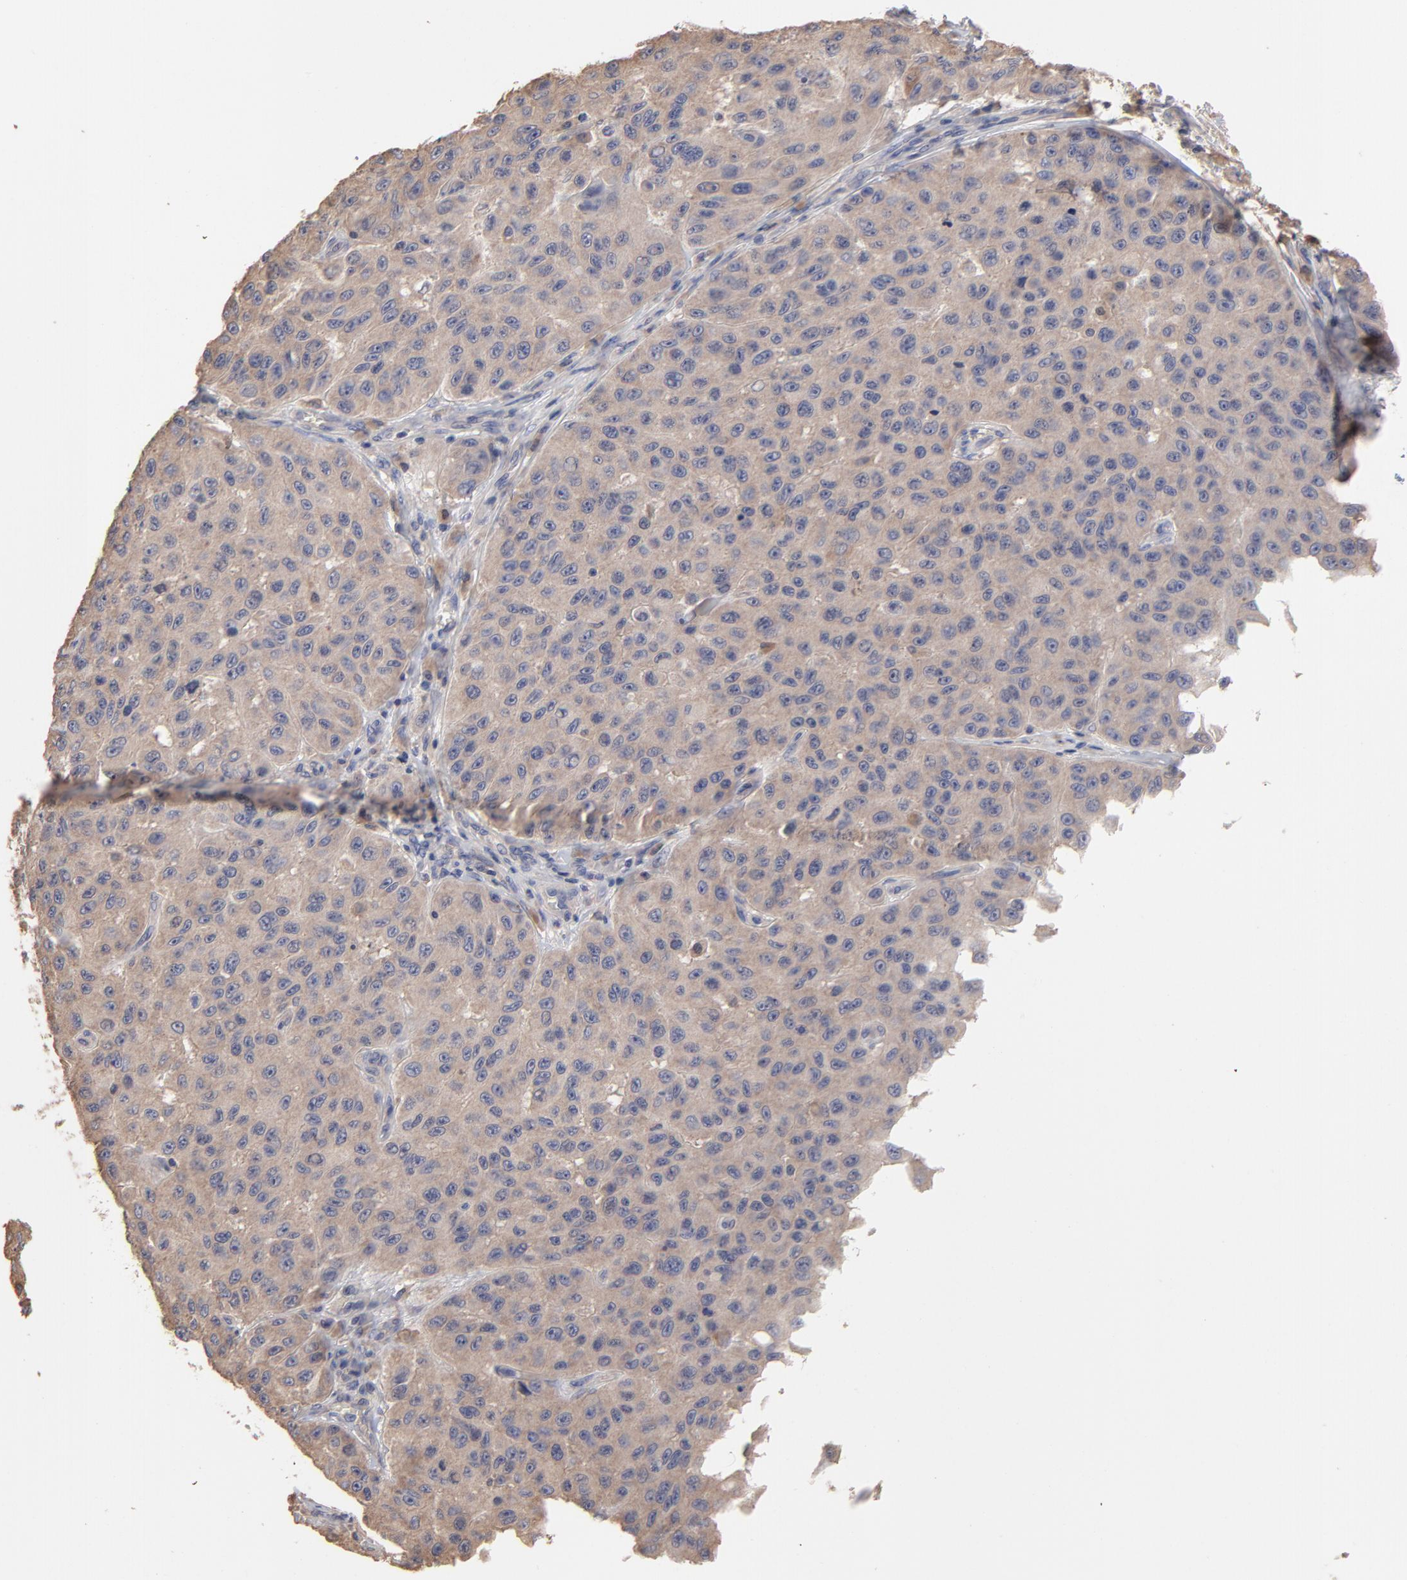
{"staining": {"intensity": "moderate", "quantity": ">75%", "location": "cytoplasmic/membranous"}, "tissue": "melanoma", "cell_type": "Tumor cells", "image_type": "cancer", "snomed": [{"axis": "morphology", "description": "Malignant melanoma, NOS"}, {"axis": "topography", "description": "Skin"}], "caption": "Immunohistochemical staining of melanoma demonstrates moderate cytoplasmic/membranous protein expression in approximately >75% of tumor cells.", "gene": "TANGO2", "patient": {"sex": "male", "age": 30}}